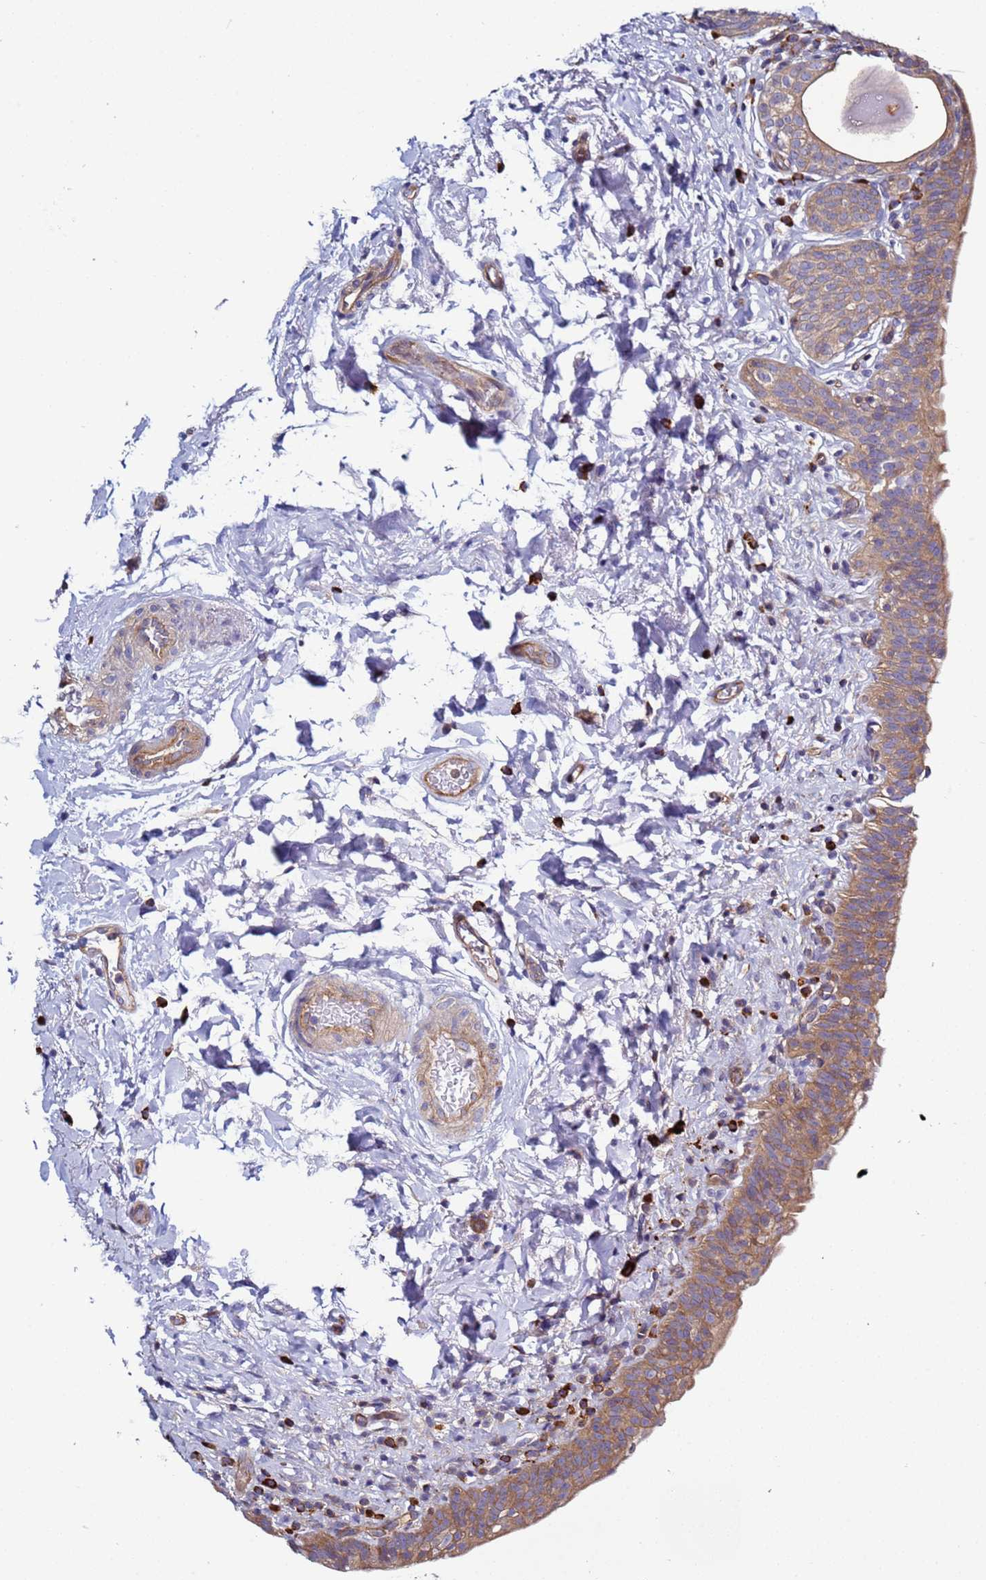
{"staining": {"intensity": "moderate", "quantity": ">75%", "location": "cytoplasmic/membranous"}, "tissue": "urinary bladder", "cell_type": "Urothelial cells", "image_type": "normal", "snomed": [{"axis": "morphology", "description": "Normal tissue, NOS"}, {"axis": "topography", "description": "Urinary bladder"}], "caption": "This micrograph displays normal urinary bladder stained with immunohistochemistry (IHC) to label a protein in brown. The cytoplasmic/membranous of urothelial cells show moderate positivity for the protein. Nuclei are counter-stained blue.", "gene": "EFCAB8", "patient": {"sex": "male", "age": 83}}